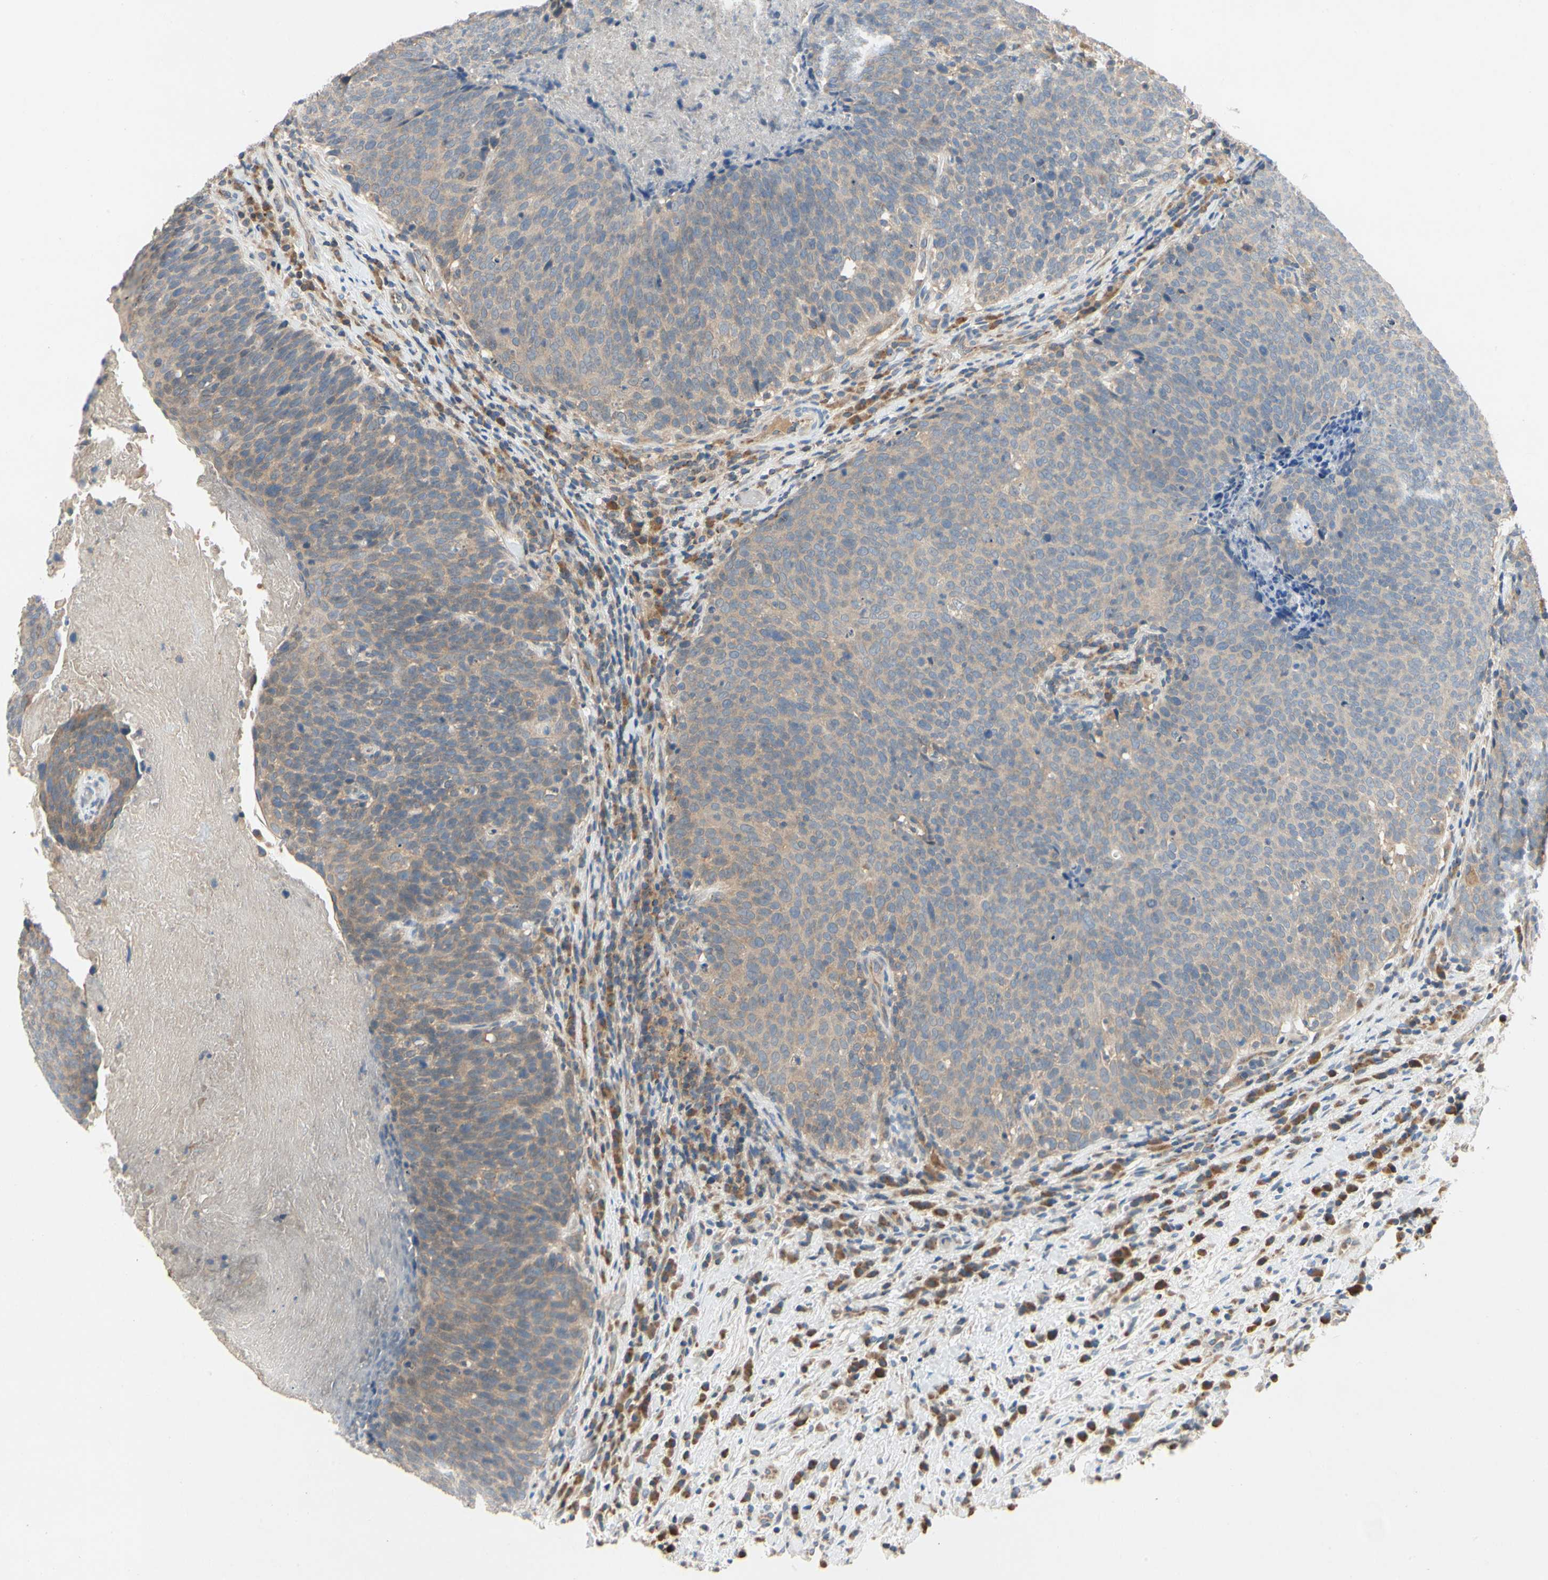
{"staining": {"intensity": "weak", "quantity": ">75%", "location": "cytoplasmic/membranous"}, "tissue": "head and neck cancer", "cell_type": "Tumor cells", "image_type": "cancer", "snomed": [{"axis": "morphology", "description": "Squamous cell carcinoma, NOS"}, {"axis": "morphology", "description": "Squamous cell carcinoma, metastatic, NOS"}, {"axis": "topography", "description": "Lymph node"}, {"axis": "topography", "description": "Head-Neck"}], "caption": "Head and neck squamous cell carcinoma stained with a brown dye demonstrates weak cytoplasmic/membranous positive staining in approximately >75% of tumor cells.", "gene": "KLHDC8B", "patient": {"sex": "male", "age": 62}}